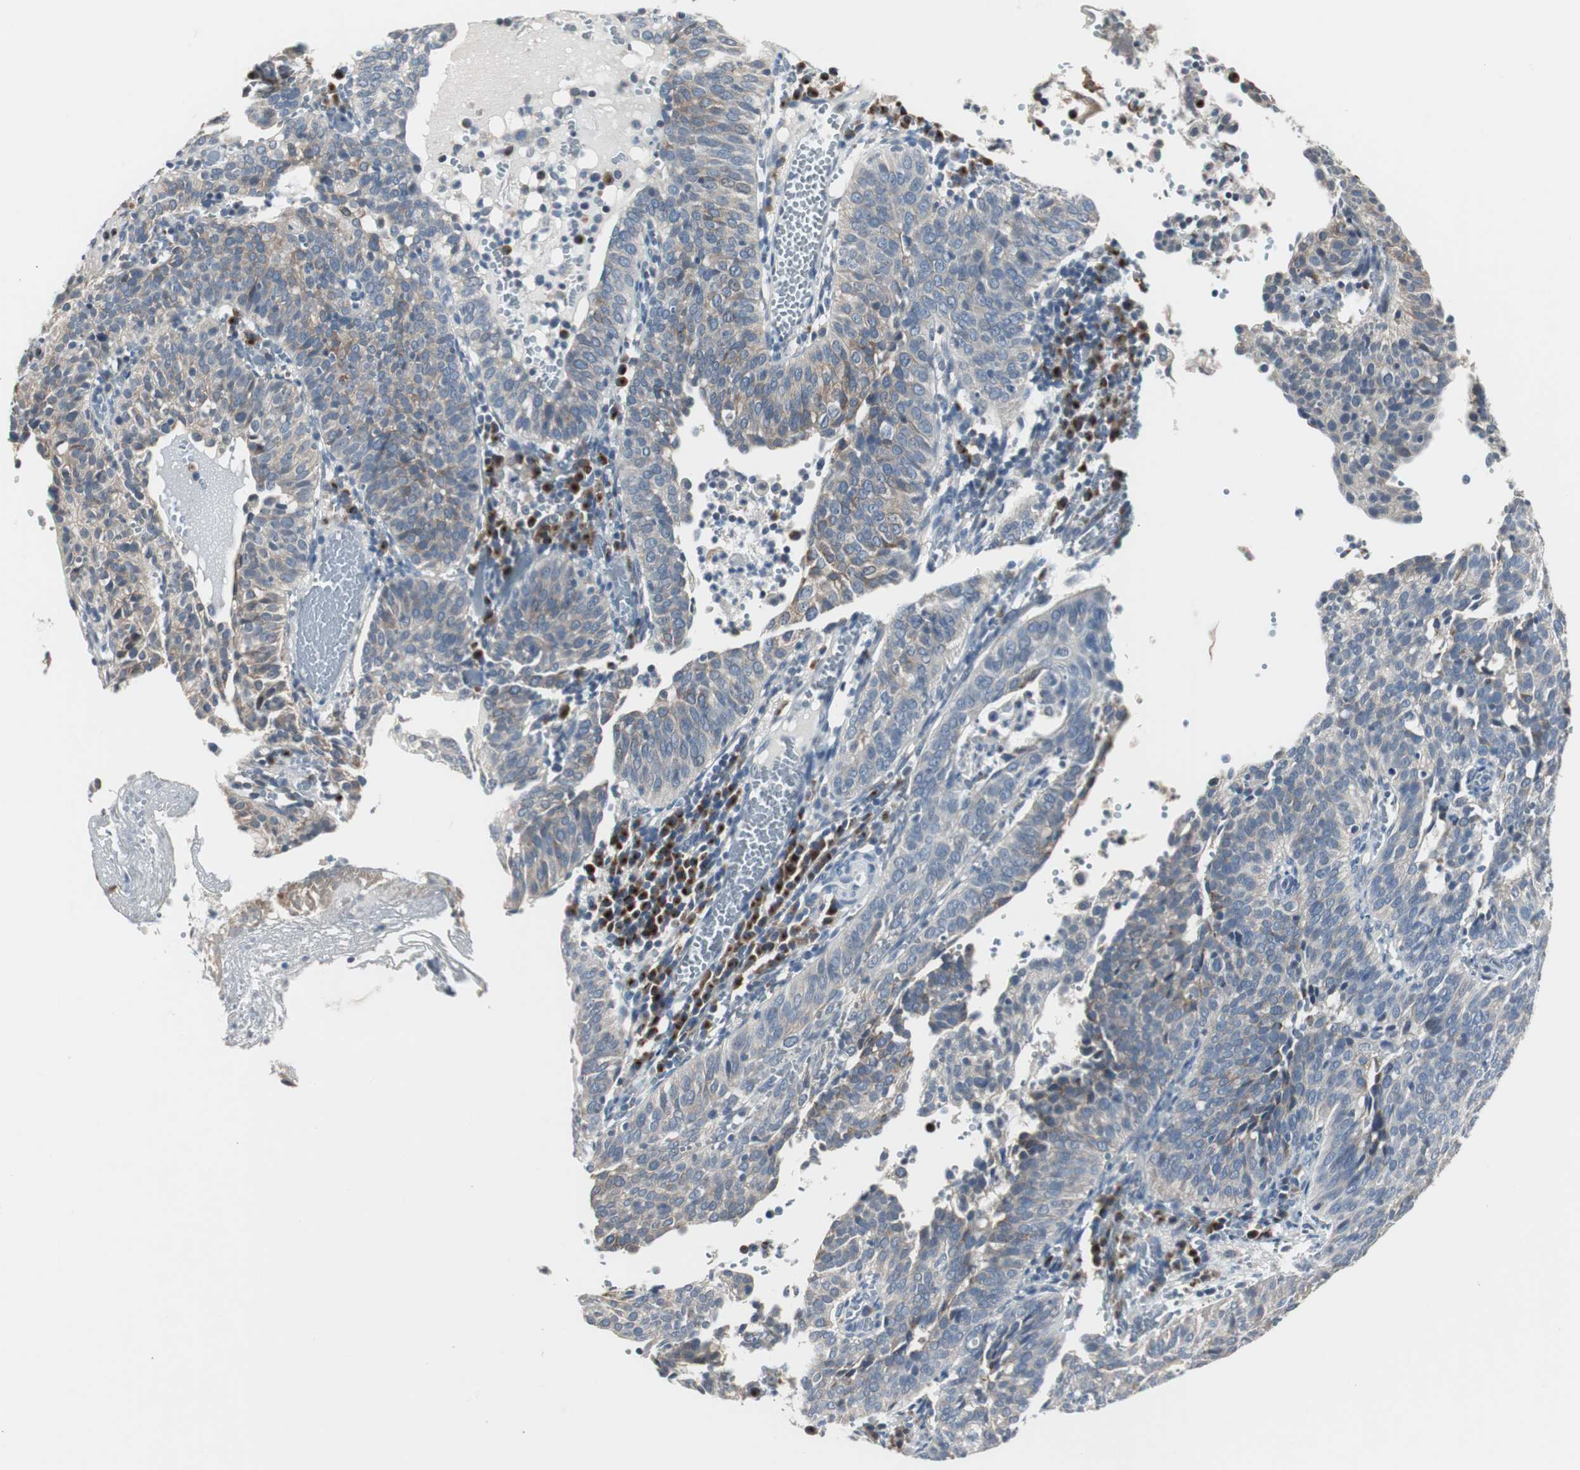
{"staining": {"intensity": "weak", "quantity": "<25%", "location": "cytoplasmic/membranous"}, "tissue": "cervical cancer", "cell_type": "Tumor cells", "image_type": "cancer", "snomed": [{"axis": "morphology", "description": "Squamous cell carcinoma, NOS"}, {"axis": "topography", "description": "Cervix"}], "caption": "The photomicrograph shows no staining of tumor cells in cervical cancer (squamous cell carcinoma).", "gene": "SOX30", "patient": {"sex": "female", "age": 39}}